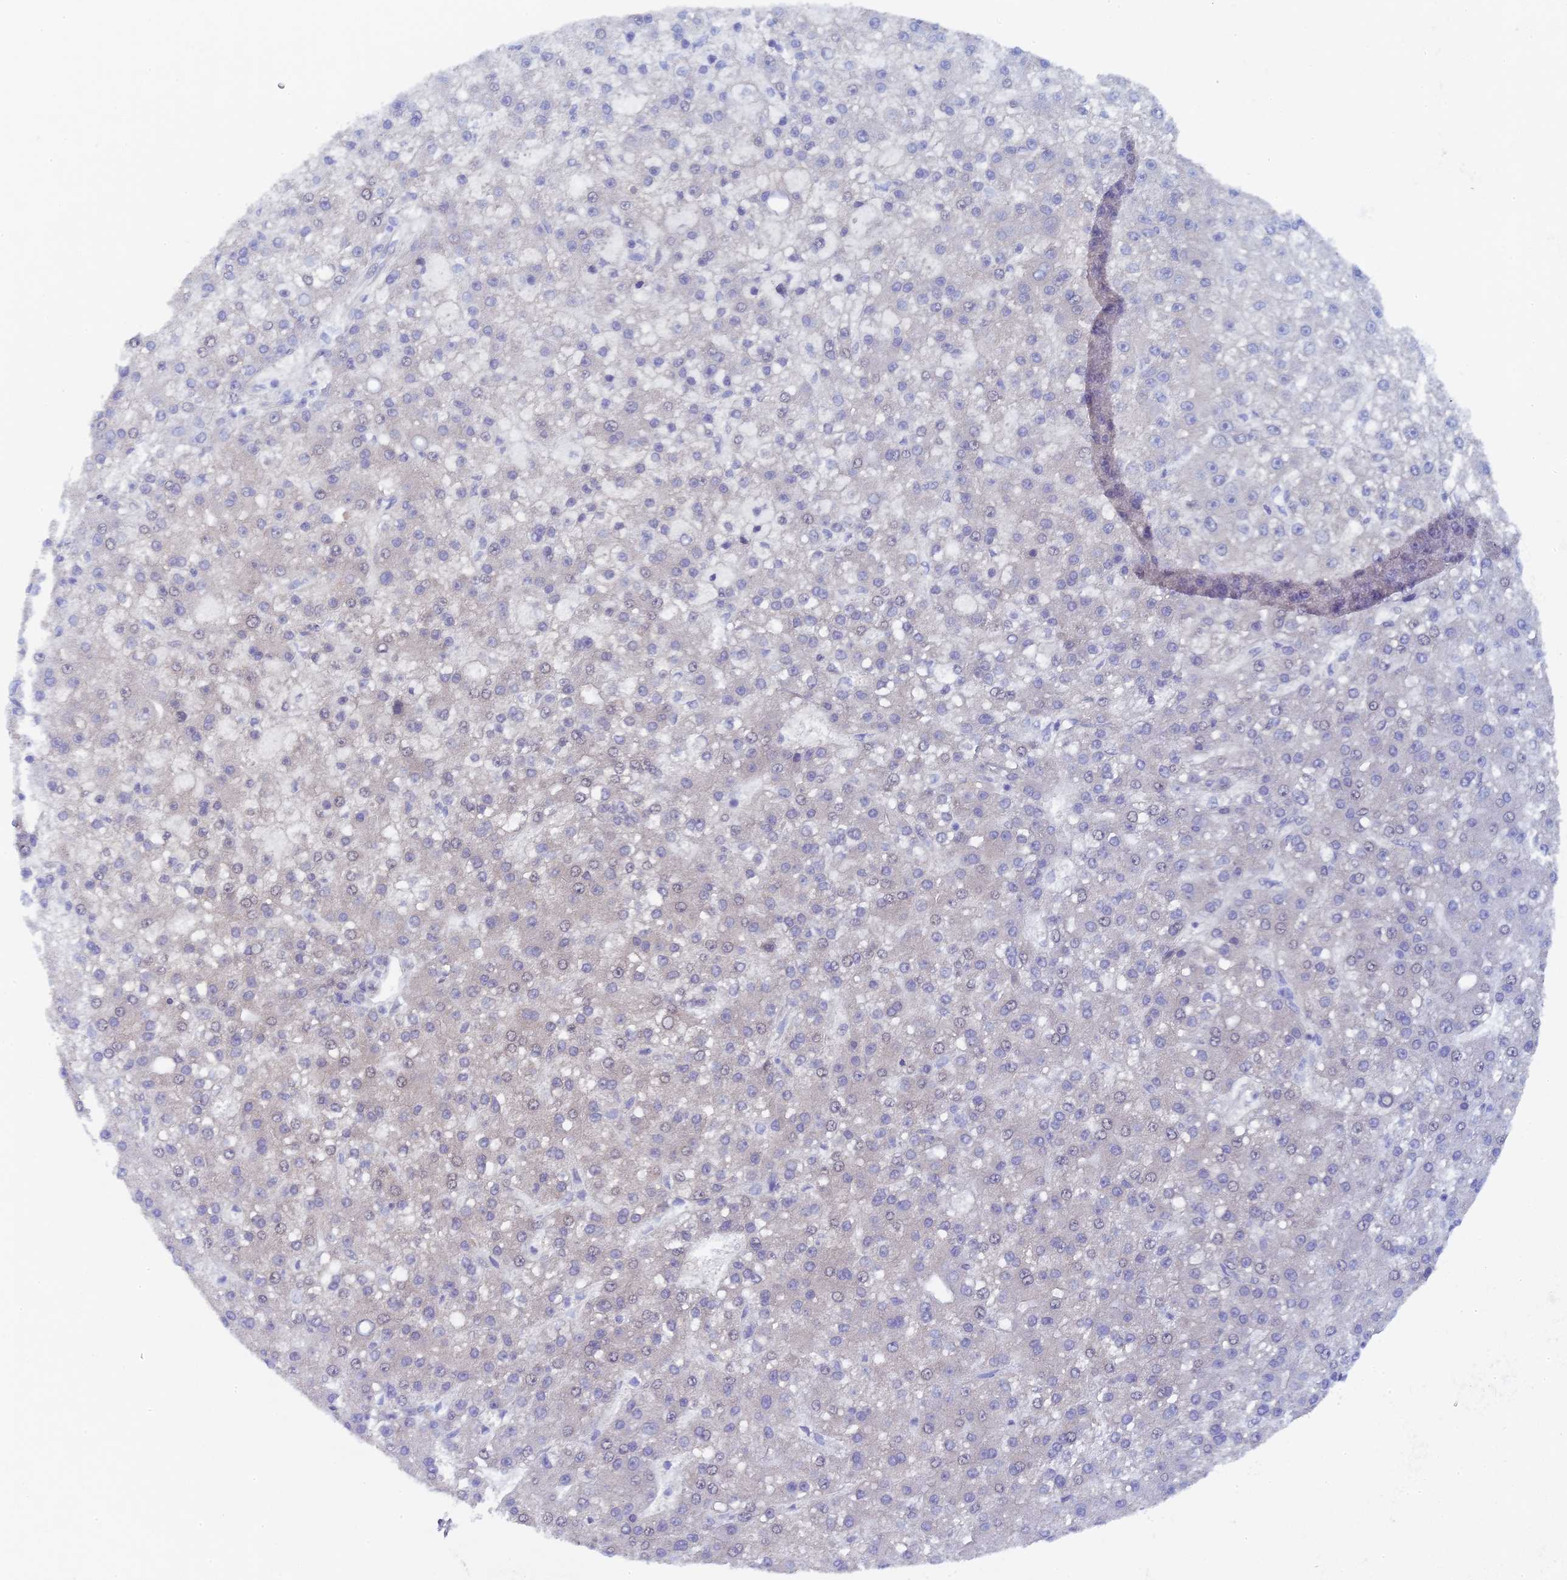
{"staining": {"intensity": "weak", "quantity": "25%-75%", "location": "cytoplasmic/membranous"}, "tissue": "liver cancer", "cell_type": "Tumor cells", "image_type": "cancer", "snomed": [{"axis": "morphology", "description": "Carcinoma, Hepatocellular, NOS"}, {"axis": "topography", "description": "Liver"}], "caption": "About 25%-75% of tumor cells in liver cancer (hepatocellular carcinoma) demonstrate weak cytoplasmic/membranous protein positivity as visualized by brown immunohistochemical staining.", "gene": "DIXDC1", "patient": {"sex": "male", "age": 67}}